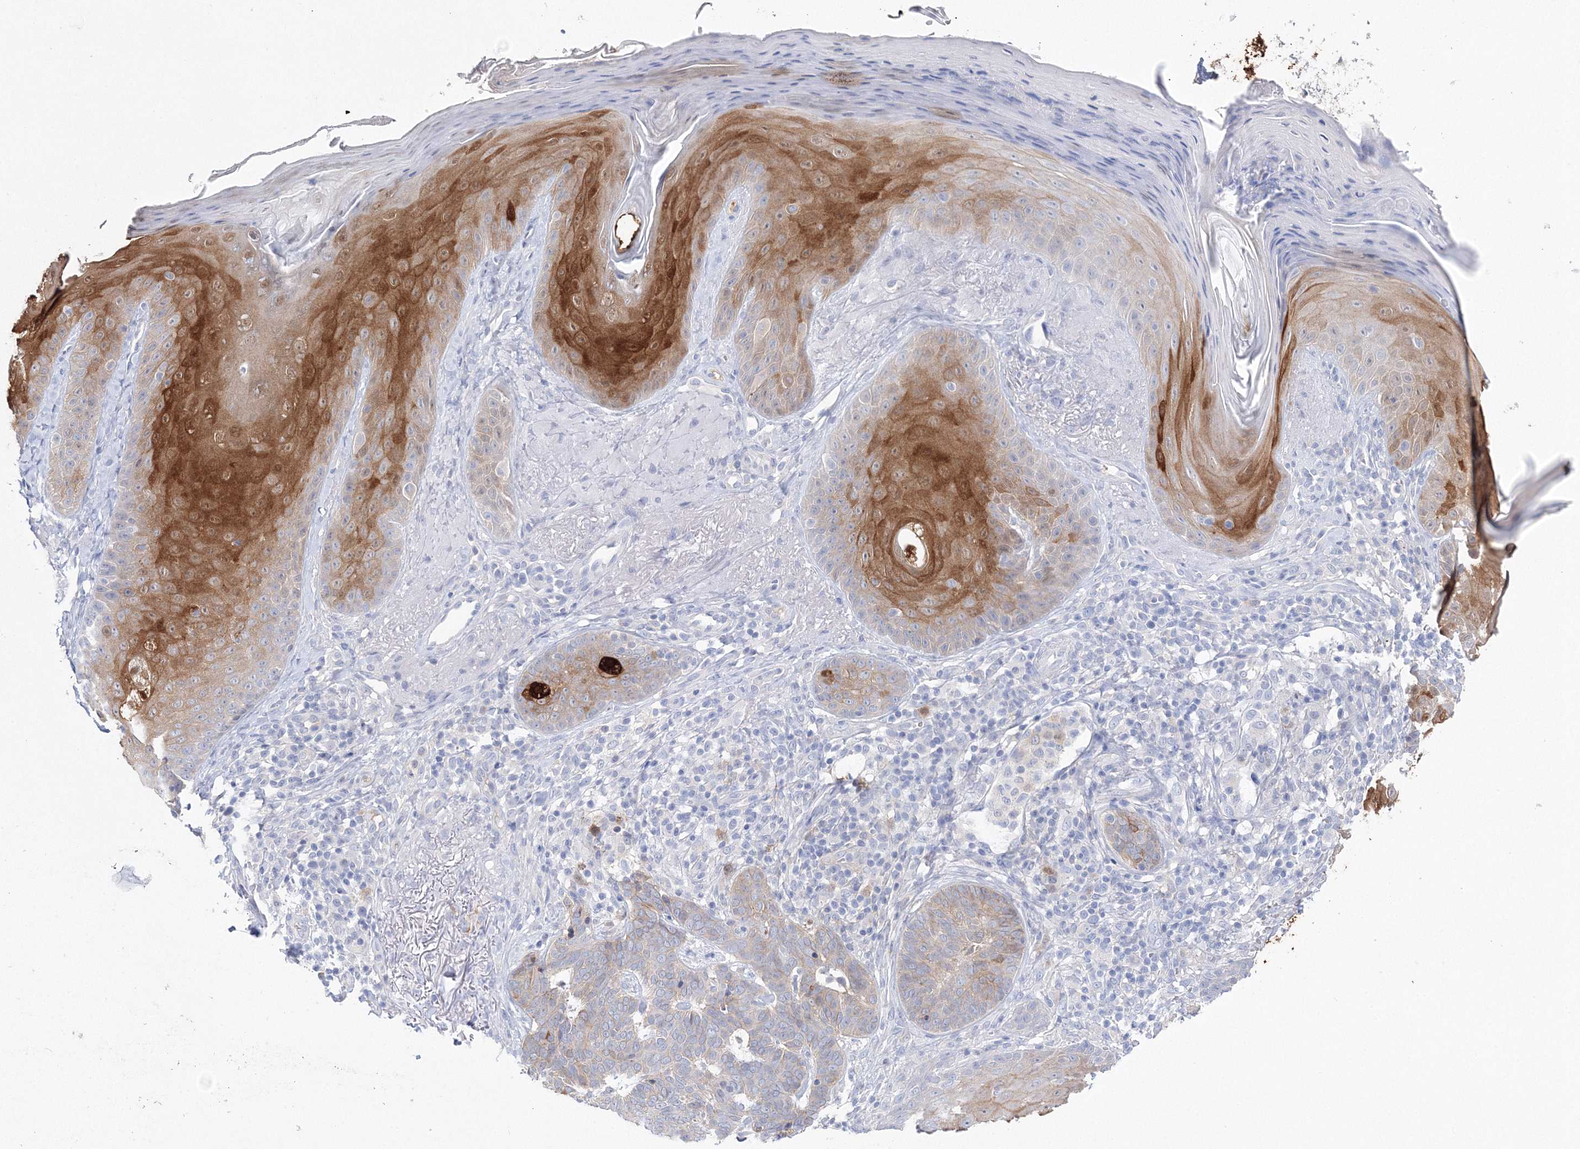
{"staining": {"intensity": "negative", "quantity": "none", "location": "none"}, "tissue": "skin", "cell_type": "Fibroblasts", "image_type": "normal", "snomed": [{"axis": "morphology", "description": "Normal tissue, NOS"}, {"axis": "topography", "description": "Skin"}], "caption": "Image shows no protein expression in fibroblasts of benign skin.", "gene": "HMGCS1", "patient": {"sex": "male", "age": 57}}